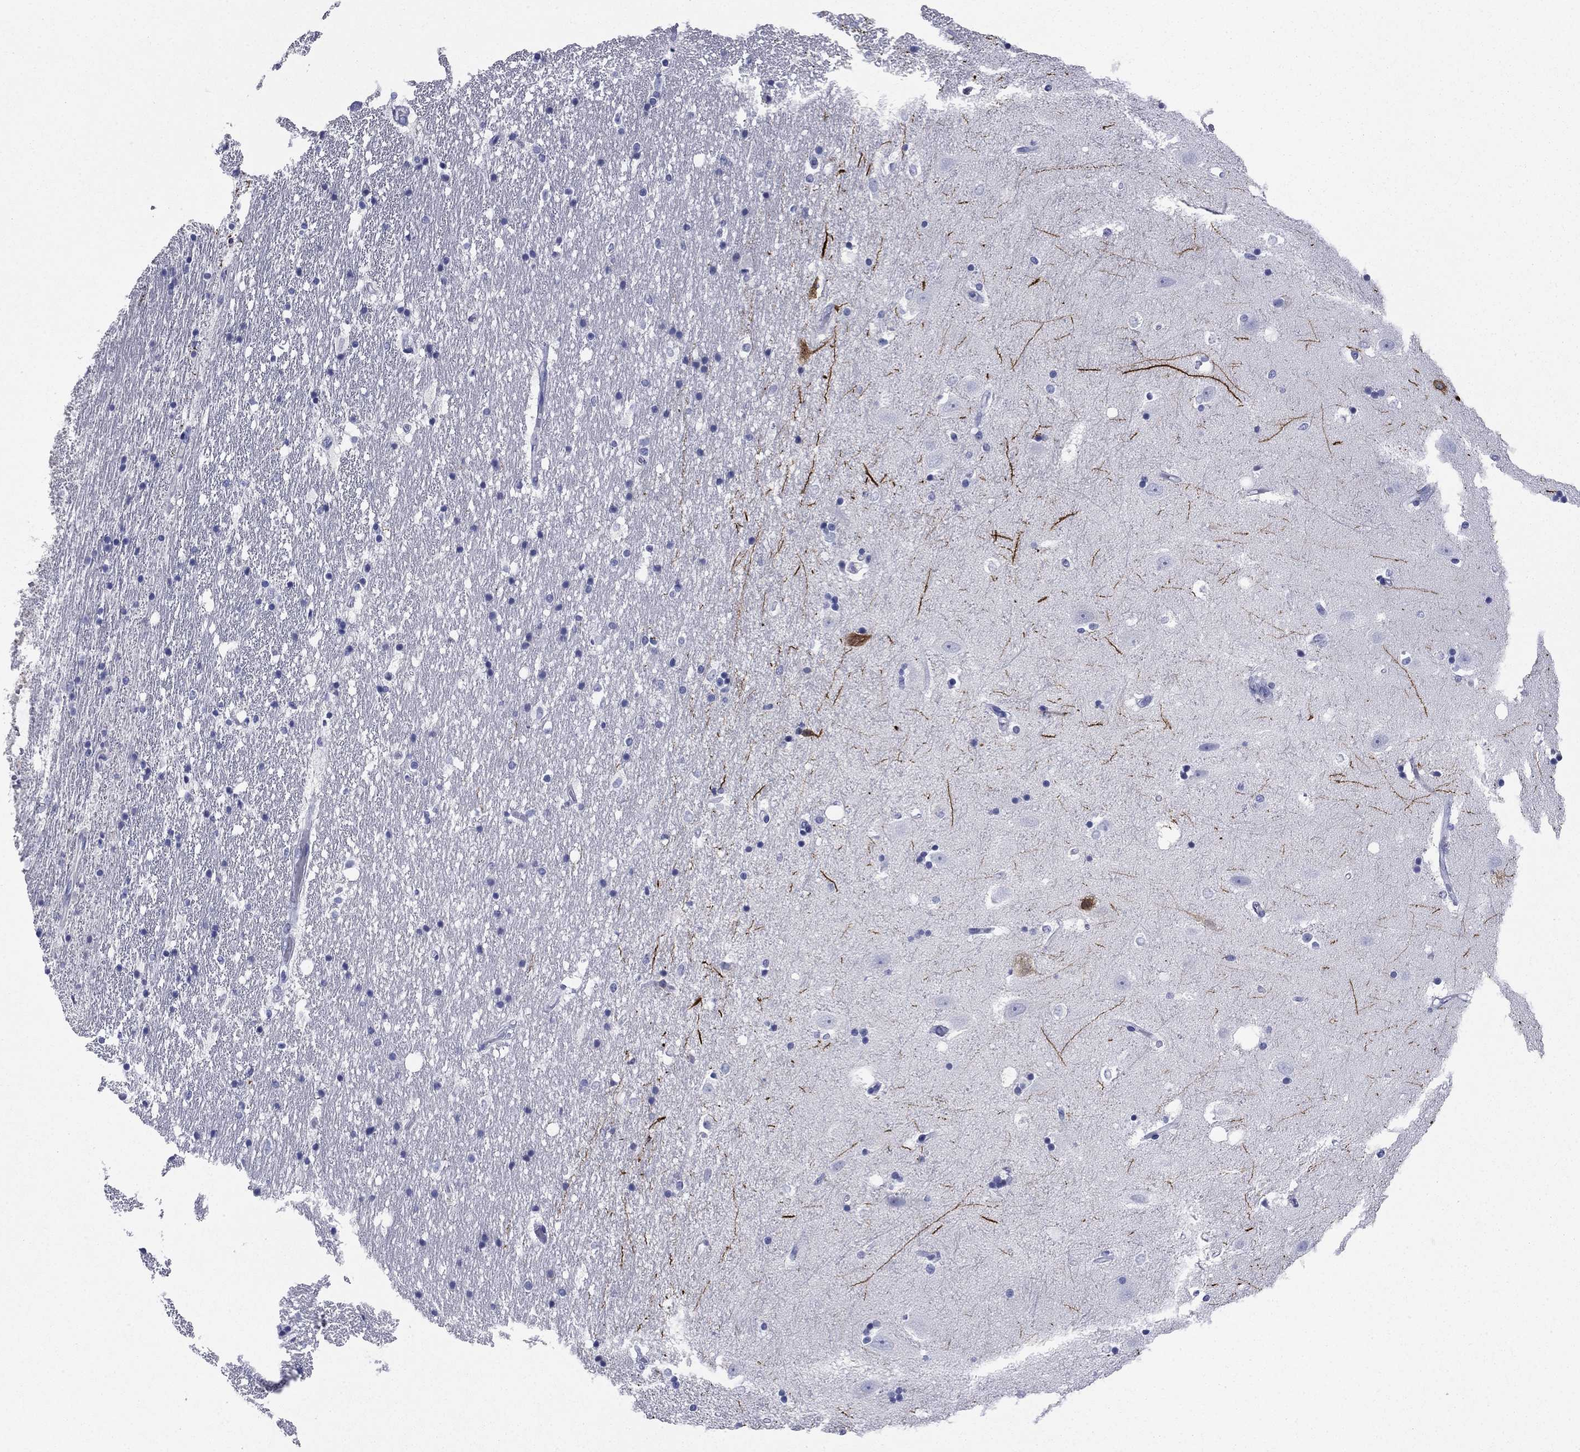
{"staining": {"intensity": "negative", "quantity": "none", "location": "none"}, "tissue": "hippocampus", "cell_type": "Glial cells", "image_type": "normal", "snomed": [{"axis": "morphology", "description": "Normal tissue, NOS"}, {"axis": "topography", "description": "Hippocampus"}], "caption": "DAB (3,3'-diaminobenzidine) immunohistochemical staining of benign human hippocampus shows no significant positivity in glial cells. (DAB immunohistochemistry (IHC), high magnification).", "gene": "KCNH1", "patient": {"sex": "male", "age": 49}}